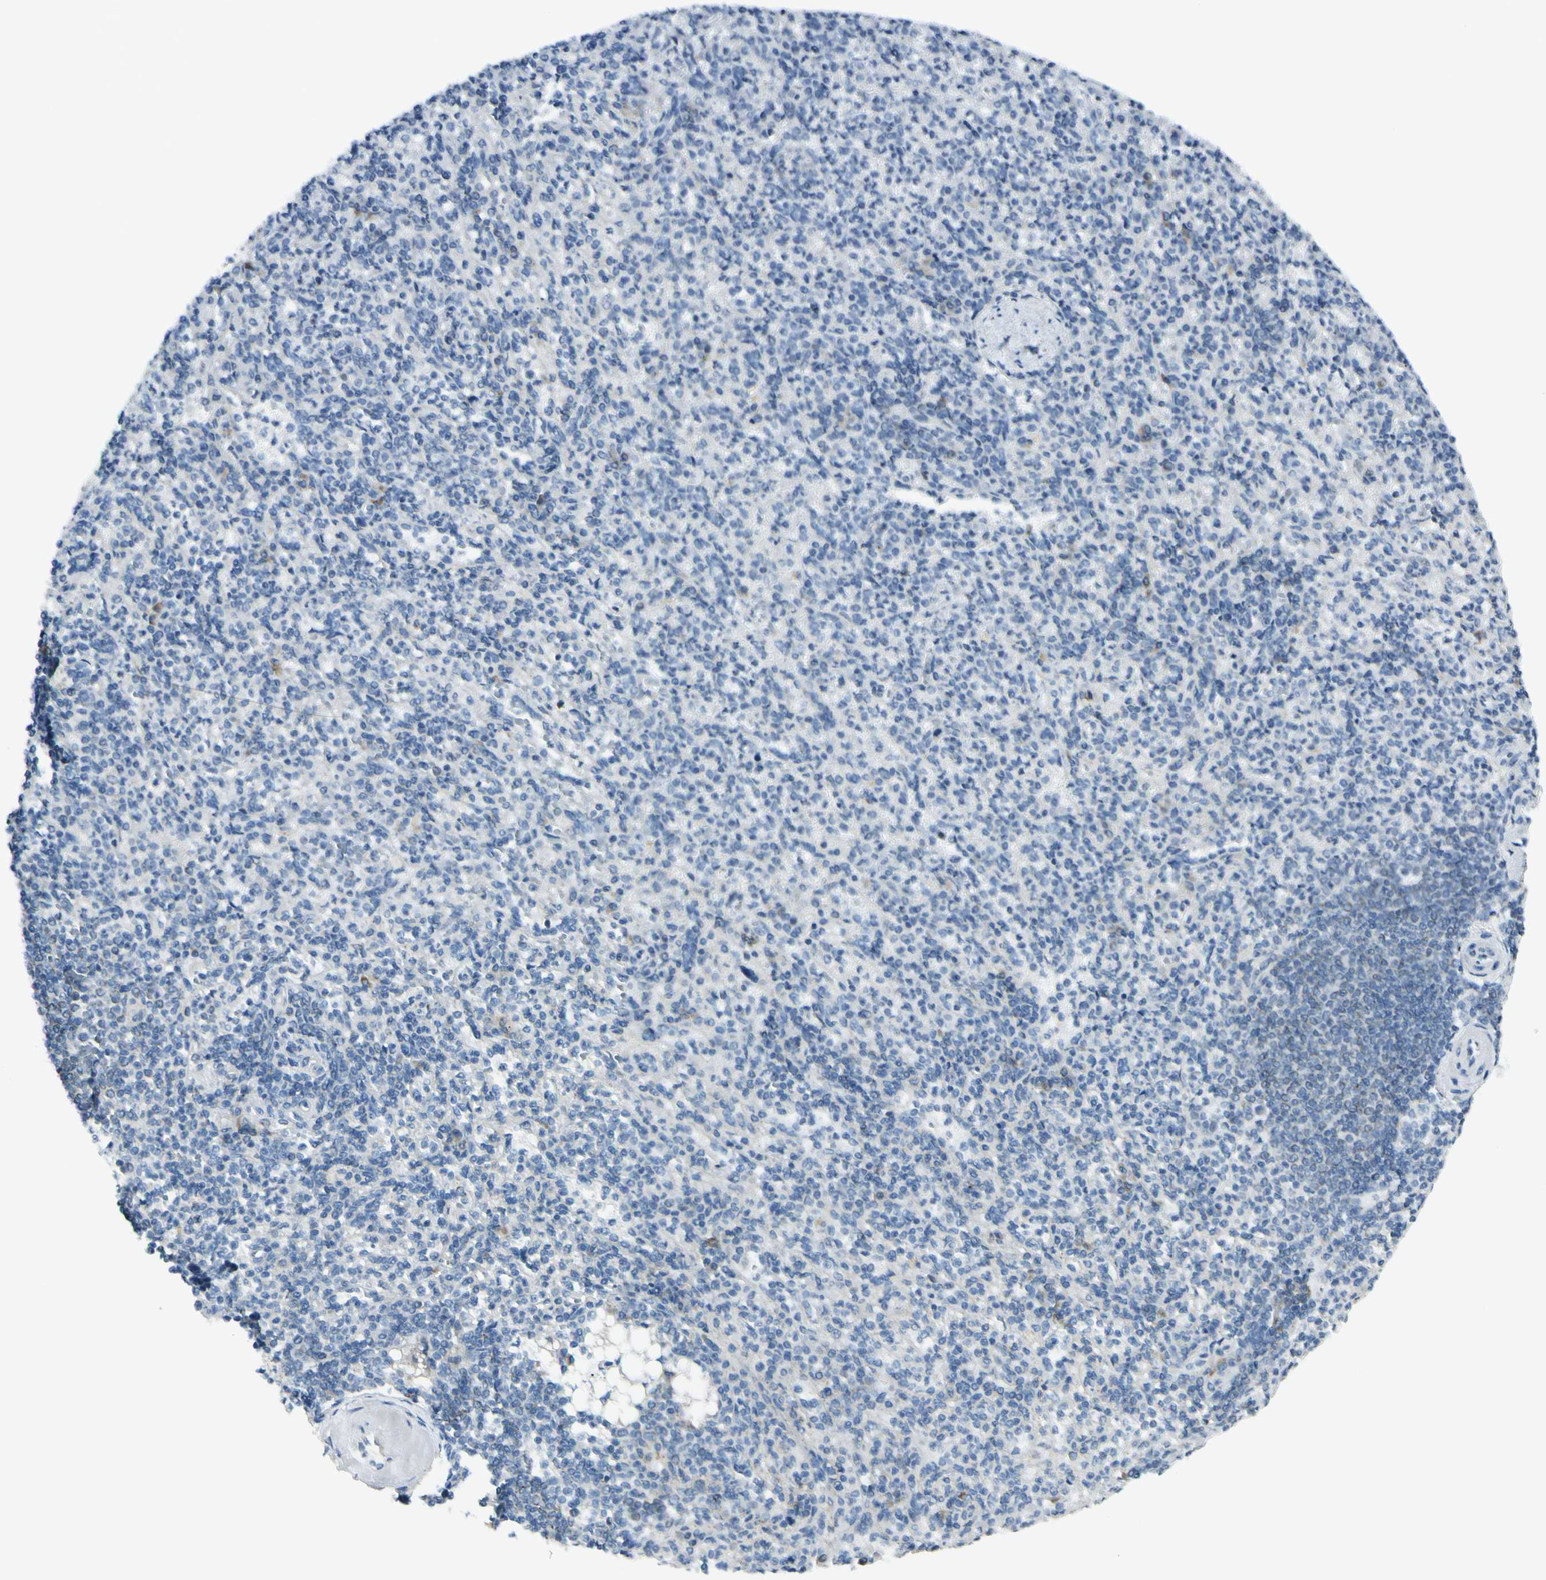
{"staining": {"intensity": "negative", "quantity": "none", "location": "none"}, "tissue": "spleen", "cell_type": "Cells in red pulp", "image_type": "normal", "snomed": [{"axis": "morphology", "description": "Normal tissue, NOS"}, {"axis": "topography", "description": "Spleen"}], "caption": "Normal spleen was stained to show a protein in brown. There is no significant positivity in cells in red pulp. Nuclei are stained in blue.", "gene": "GALNT5", "patient": {"sex": "female", "age": 74}}